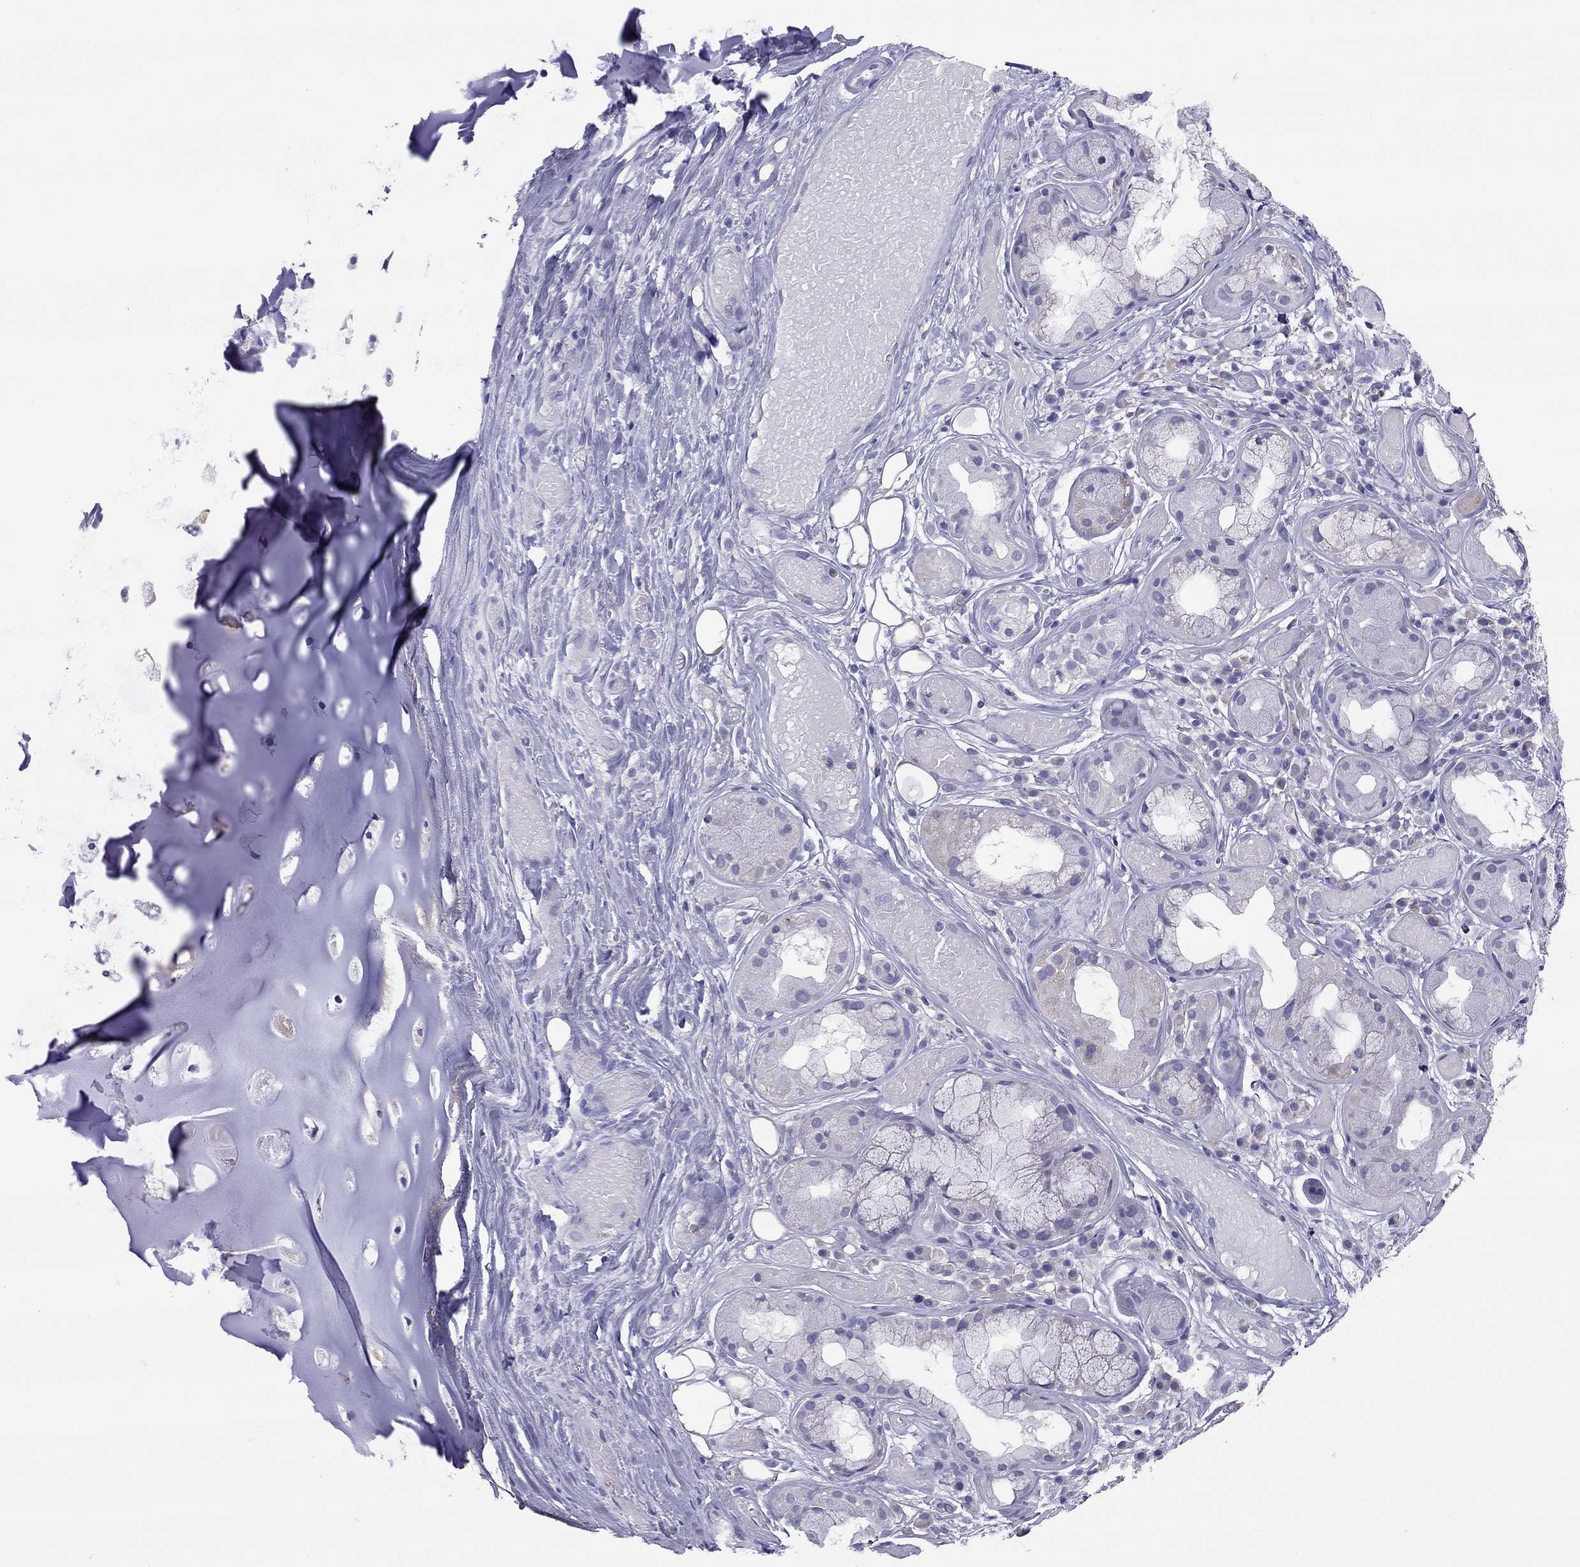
{"staining": {"intensity": "negative", "quantity": "none", "location": "none"}, "tissue": "adipose tissue", "cell_type": "Adipocytes", "image_type": "normal", "snomed": [{"axis": "morphology", "description": "Normal tissue, NOS"}, {"axis": "topography", "description": "Cartilage tissue"}], "caption": "Adipocytes show no significant positivity in normal adipose tissue. (Brightfield microscopy of DAB (3,3'-diaminobenzidine) immunohistochemistry at high magnification).", "gene": "COL9A1", "patient": {"sex": "male", "age": 62}}